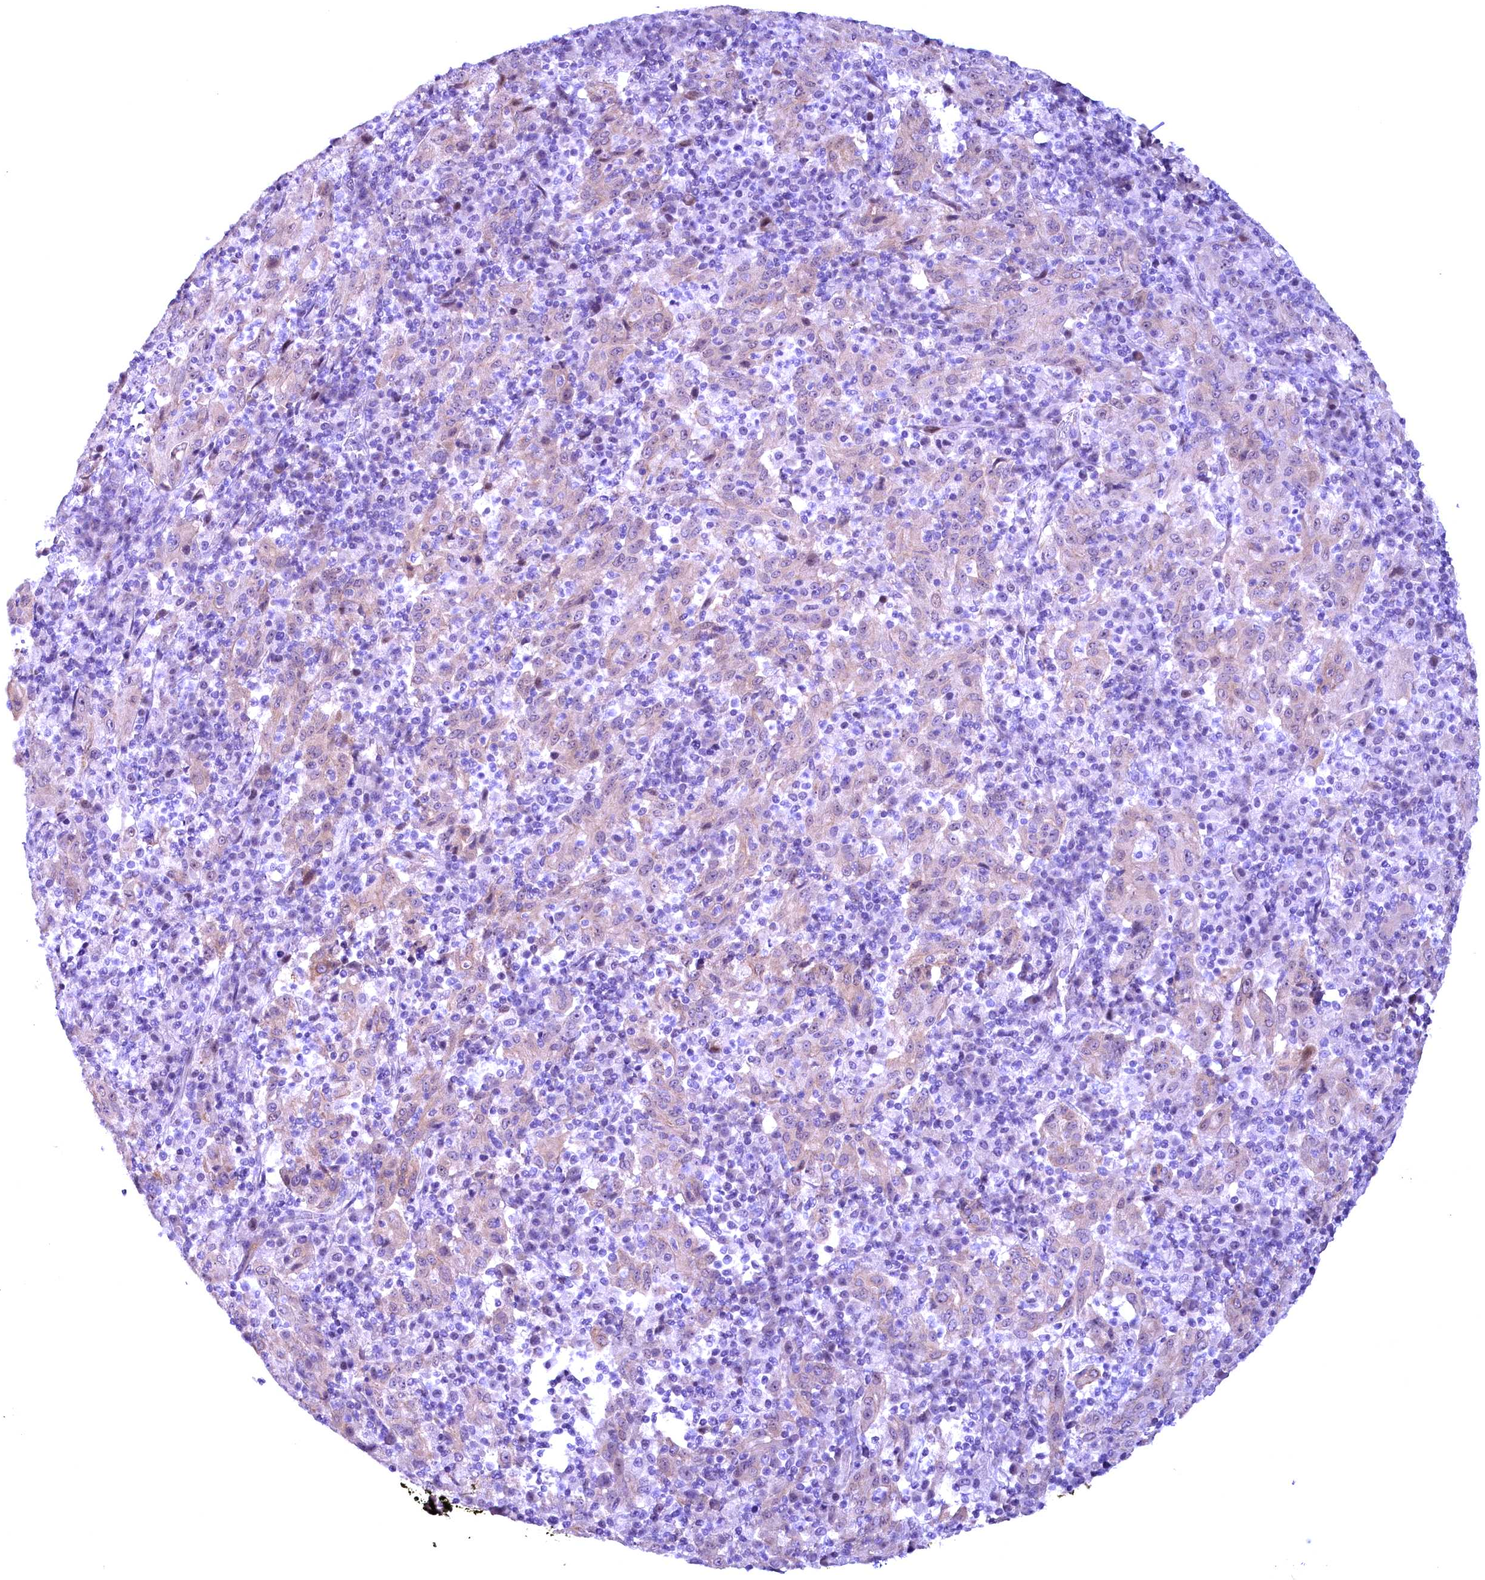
{"staining": {"intensity": "negative", "quantity": "none", "location": "none"}, "tissue": "pancreatic cancer", "cell_type": "Tumor cells", "image_type": "cancer", "snomed": [{"axis": "morphology", "description": "Adenocarcinoma, NOS"}, {"axis": "topography", "description": "Pancreas"}], "caption": "There is no significant staining in tumor cells of pancreatic cancer (adenocarcinoma).", "gene": "CCDC106", "patient": {"sex": "male", "age": 63}}